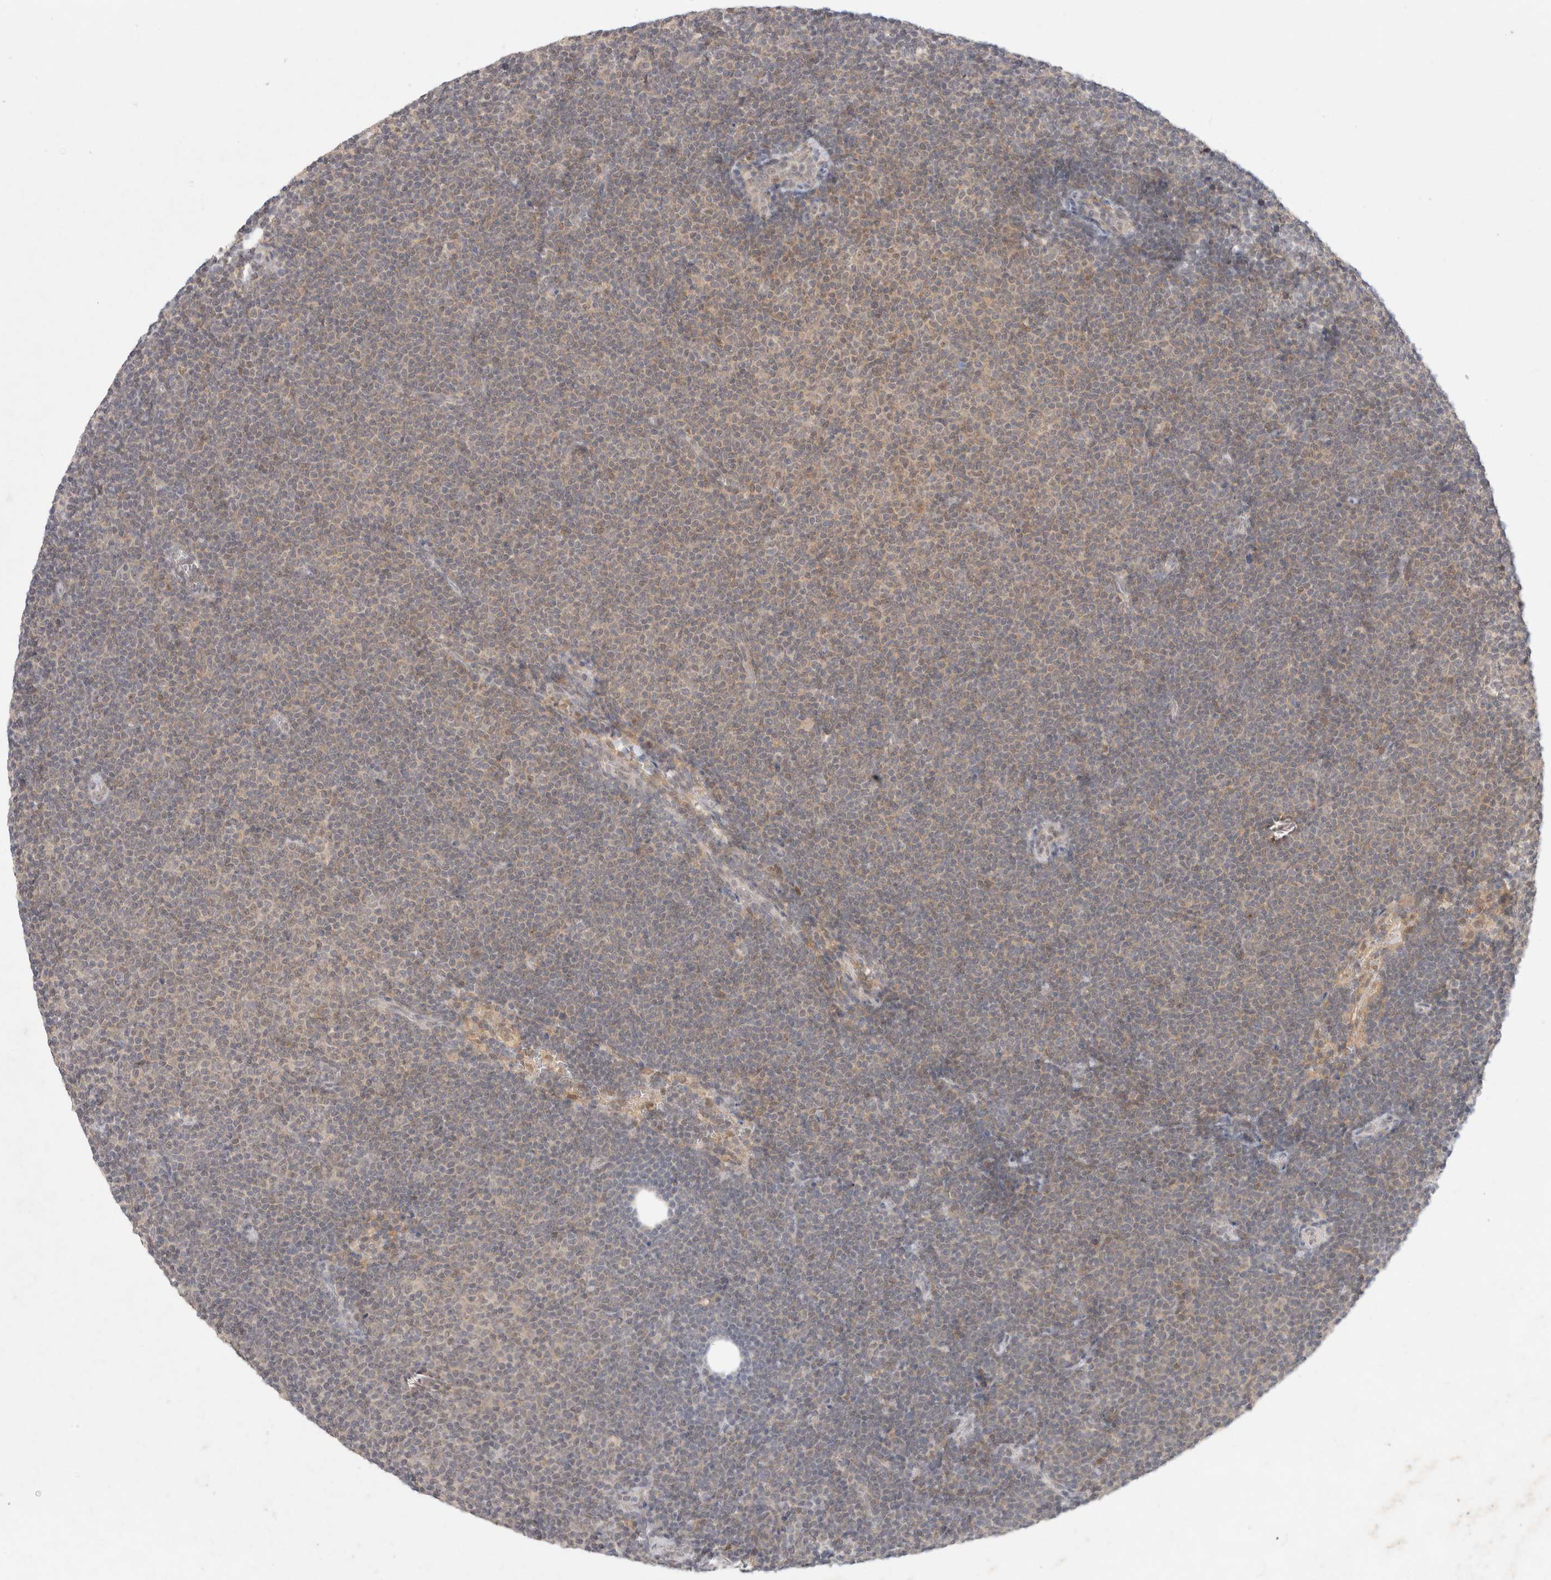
{"staining": {"intensity": "weak", "quantity": "<25%", "location": "cytoplasmic/membranous"}, "tissue": "lymphoma", "cell_type": "Tumor cells", "image_type": "cancer", "snomed": [{"axis": "morphology", "description": "Malignant lymphoma, non-Hodgkin's type, Low grade"}, {"axis": "topography", "description": "Lymph node"}], "caption": "DAB (3,3'-diaminobenzidine) immunohistochemical staining of lymphoma exhibits no significant expression in tumor cells.", "gene": "FBXO42", "patient": {"sex": "female", "age": 53}}